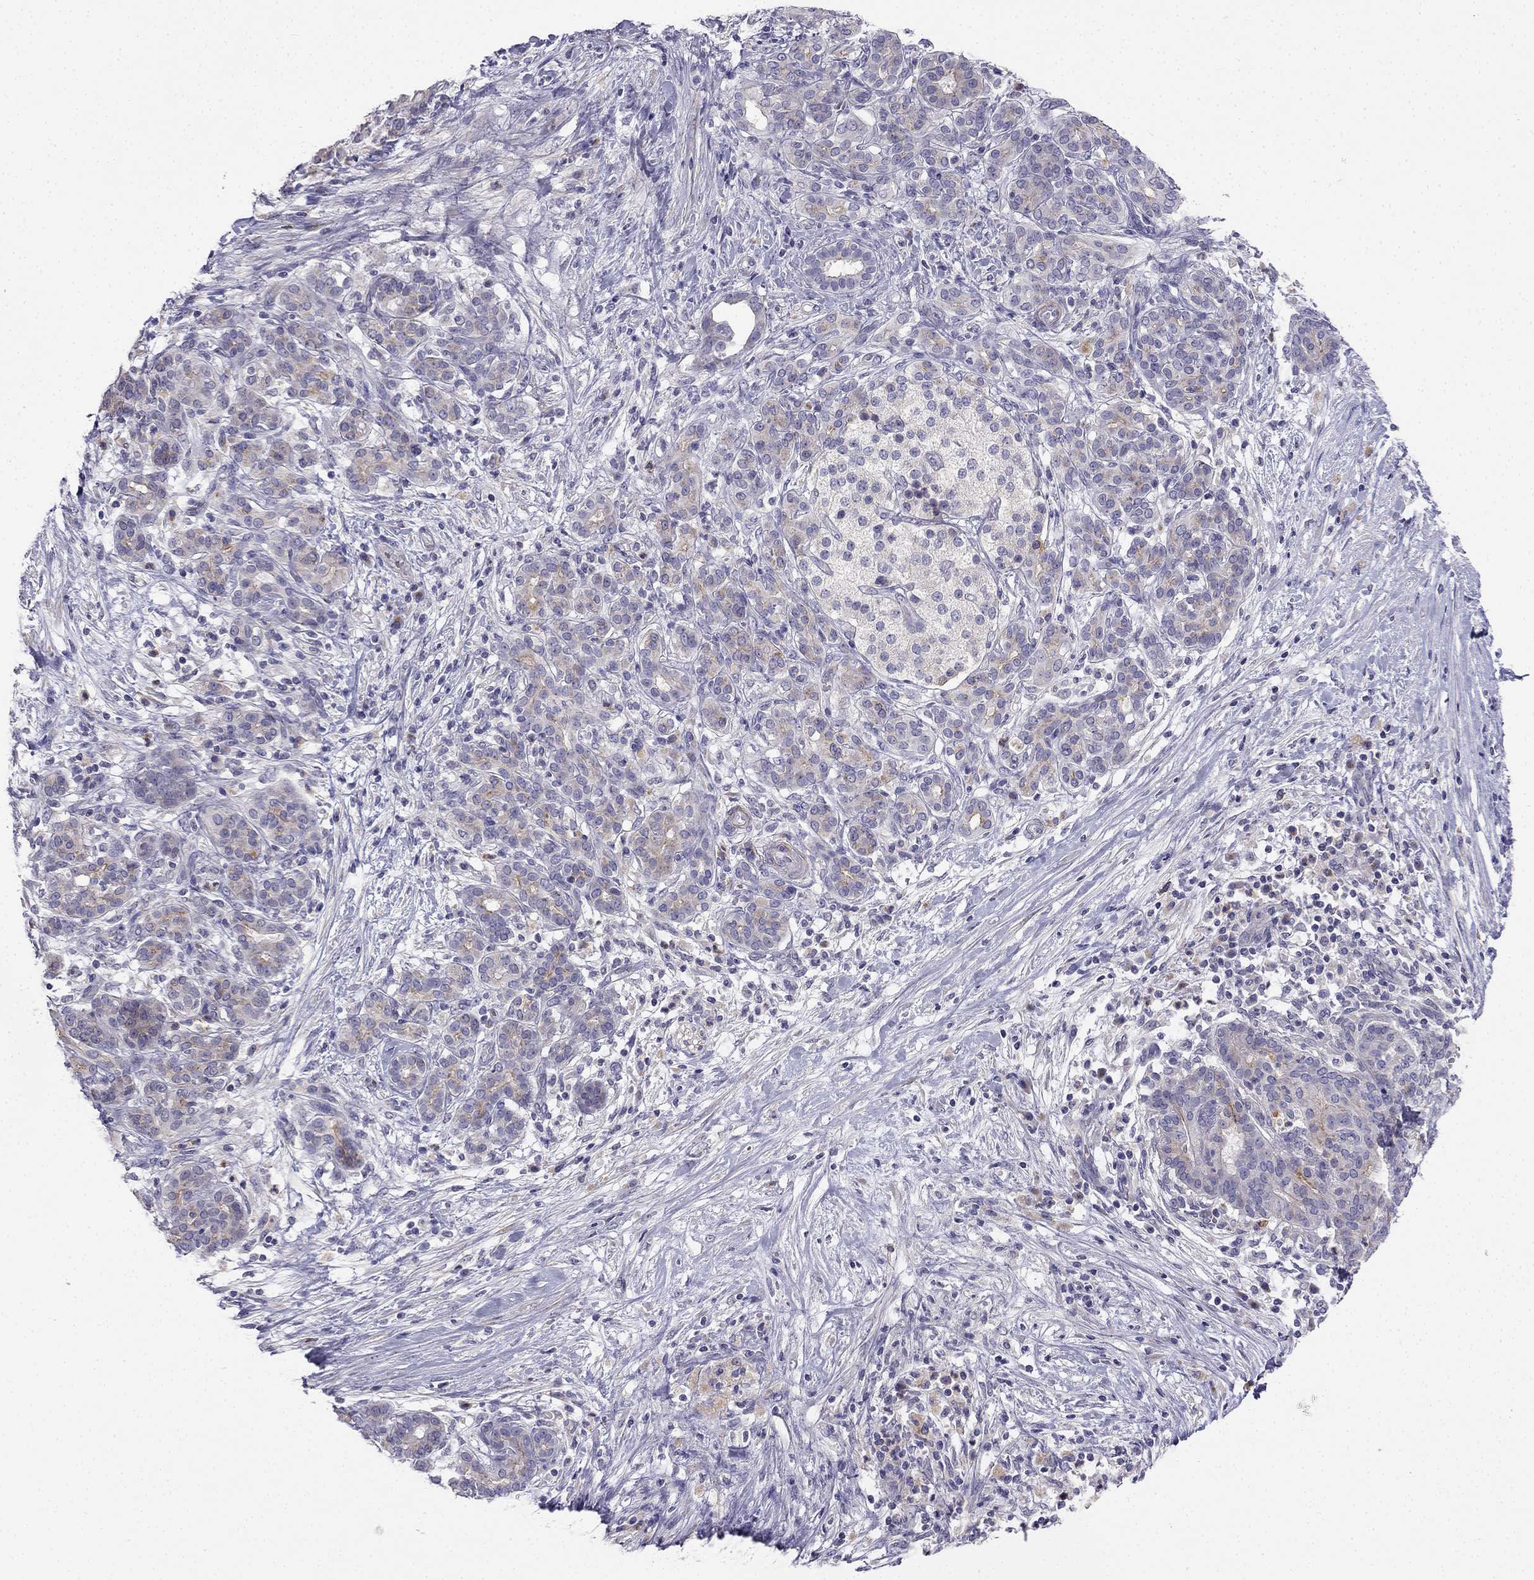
{"staining": {"intensity": "weak", "quantity": "25%-75%", "location": "cytoplasmic/membranous"}, "tissue": "pancreatic cancer", "cell_type": "Tumor cells", "image_type": "cancer", "snomed": [{"axis": "morphology", "description": "Adenocarcinoma, NOS"}, {"axis": "topography", "description": "Pancreas"}], "caption": "Adenocarcinoma (pancreatic) stained for a protein (brown) exhibits weak cytoplasmic/membranous positive positivity in about 25%-75% of tumor cells.", "gene": "C16orf89", "patient": {"sex": "male", "age": 44}}